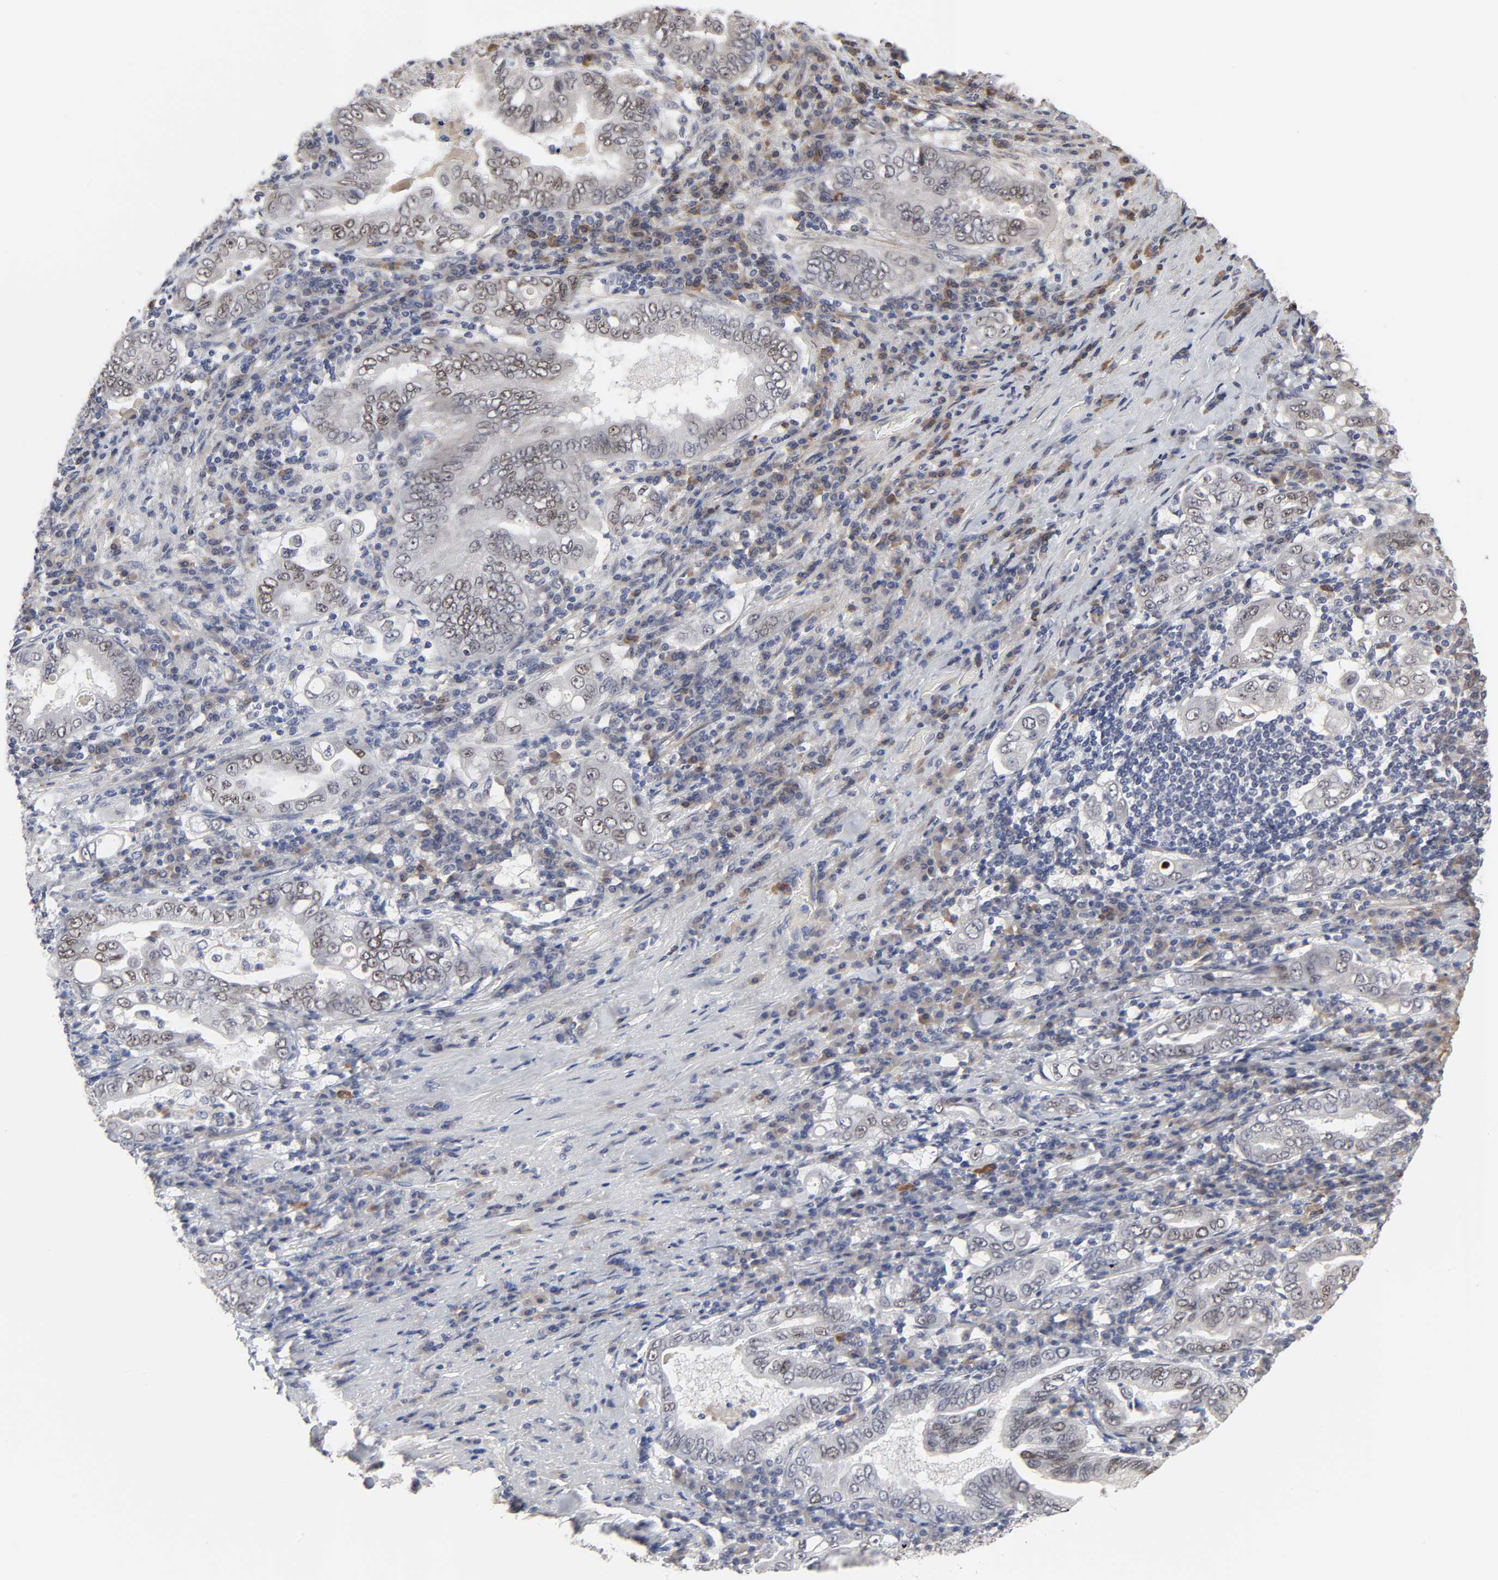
{"staining": {"intensity": "moderate", "quantity": "25%-75%", "location": "cytoplasmic/membranous,nuclear"}, "tissue": "stomach cancer", "cell_type": "Tumor cells", "image_type": "cancer", "snomed": [{"axis": "morphology", "description": "Normal tissue, NOS"}, {"axis": "morphology", "description": "Adenocarcinoma, NOS"}, {"axis": "topography", "description": "Esophagus"}, {"axis": "topography", "description": "Stomach, upper"}, {"axis": "topography", "description": "Peripheral nerve tissue"}], "caption": "Tumor cells demonstrate moderate cytoplasmic/membranous and nuclear expression in about 25%-75% of cells in stomach cancer (adenocarcinoma). Immunohistochemistry (ihc) stains the protein in brown and the nuclei are stained blue.", "gene": "HNF4A", "patient": {"sex": "male", "age": 62}}